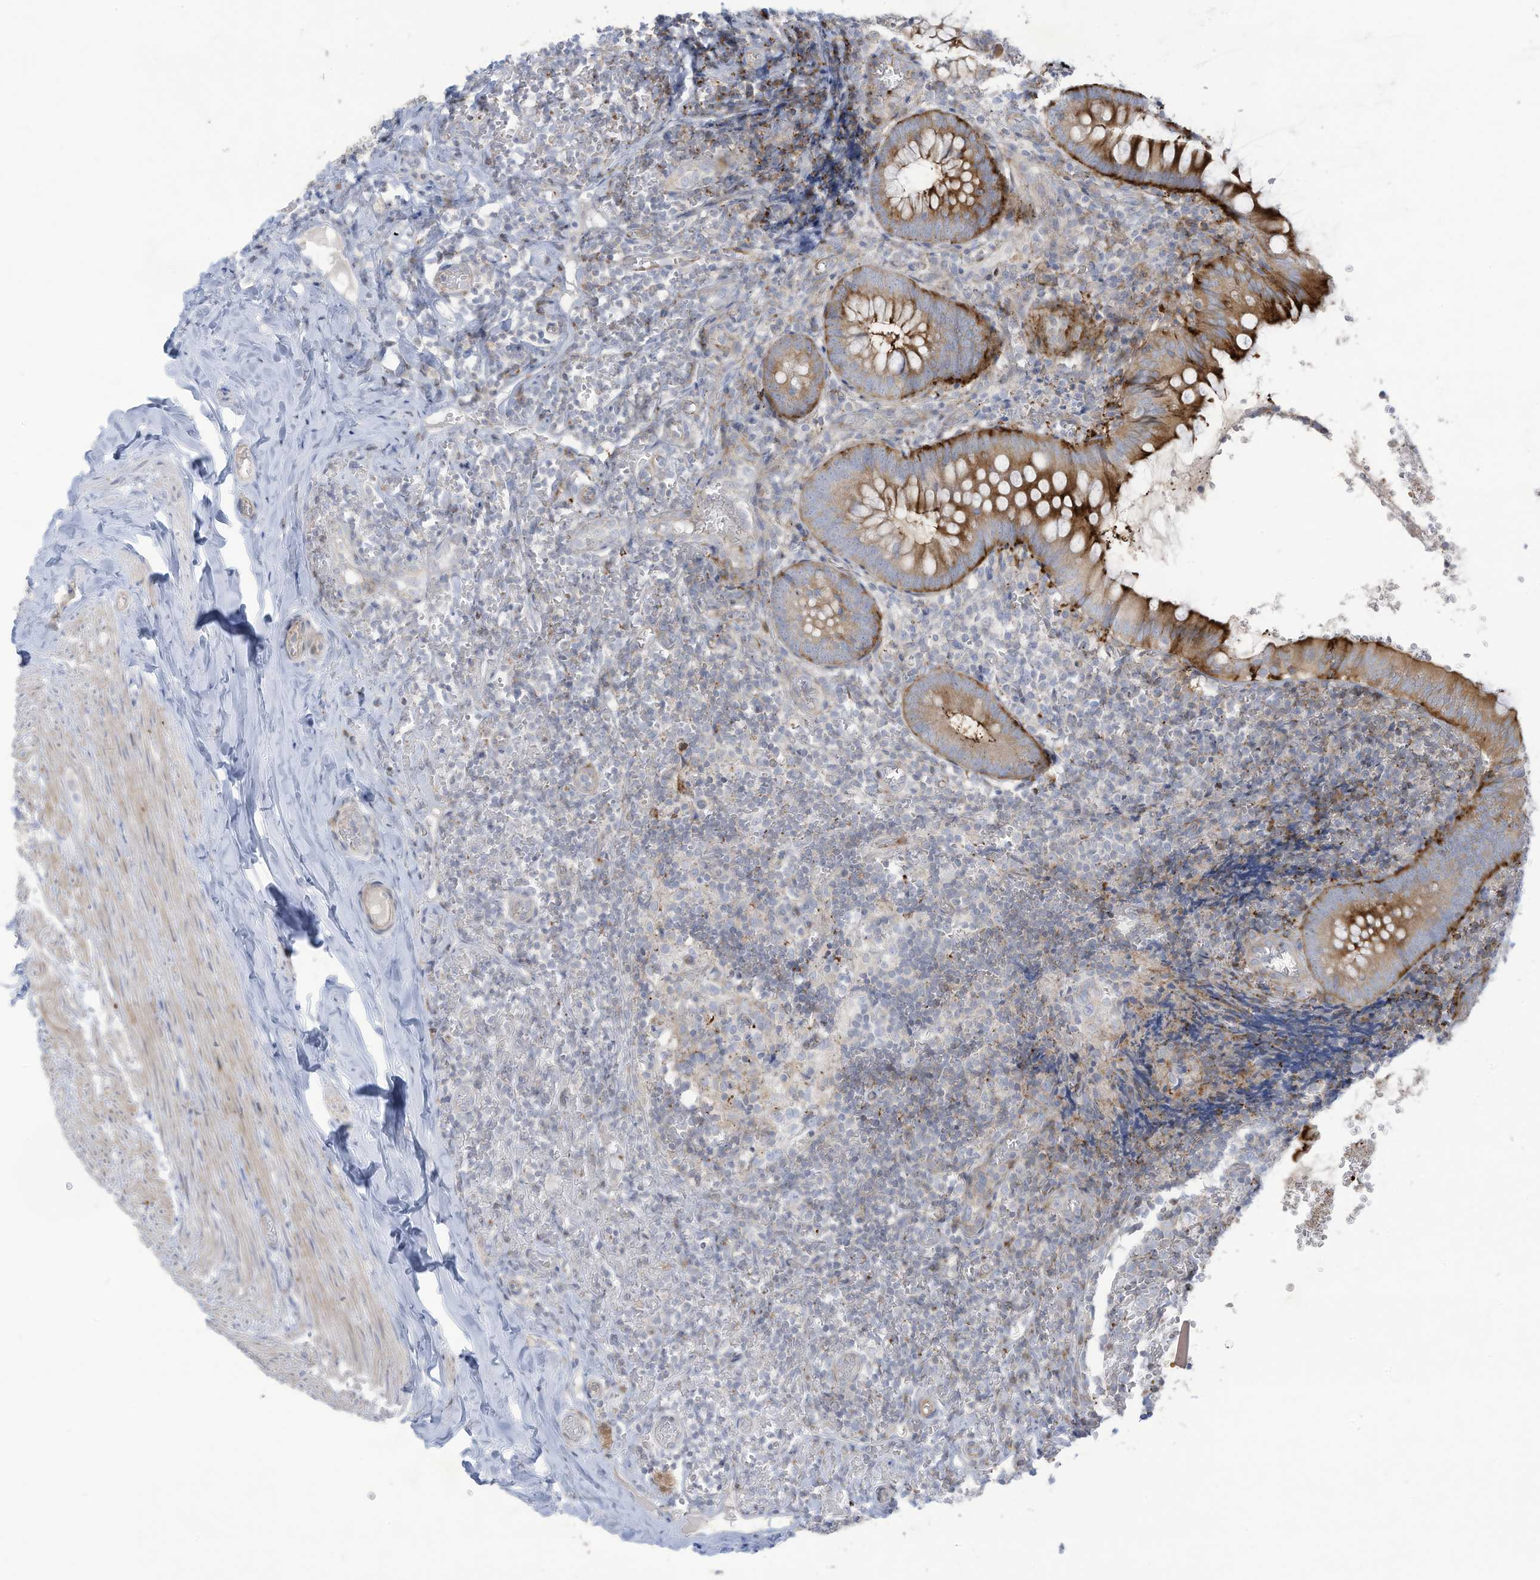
{"staining": {"intensity": "strong", "quantity": ">75%", "location": "cytoplasmic/membranous"}, "tissue": "appendix", "cell_type": "Glandular cells", "image_type": "normal", "snomed": [{"axis": "morphology", "description": "Normal tissue, NOS"}, {"axis": "topography", "description": "Appendix"}], "caption": "This image exhibits immunohistochemistry staining of benign human appendix, with high strong cytoplasmic/membranous positivity in approximately >75% of glandular cells.", "gene": "THNSL2", "patient": {"sex": "male", "age": 8}}